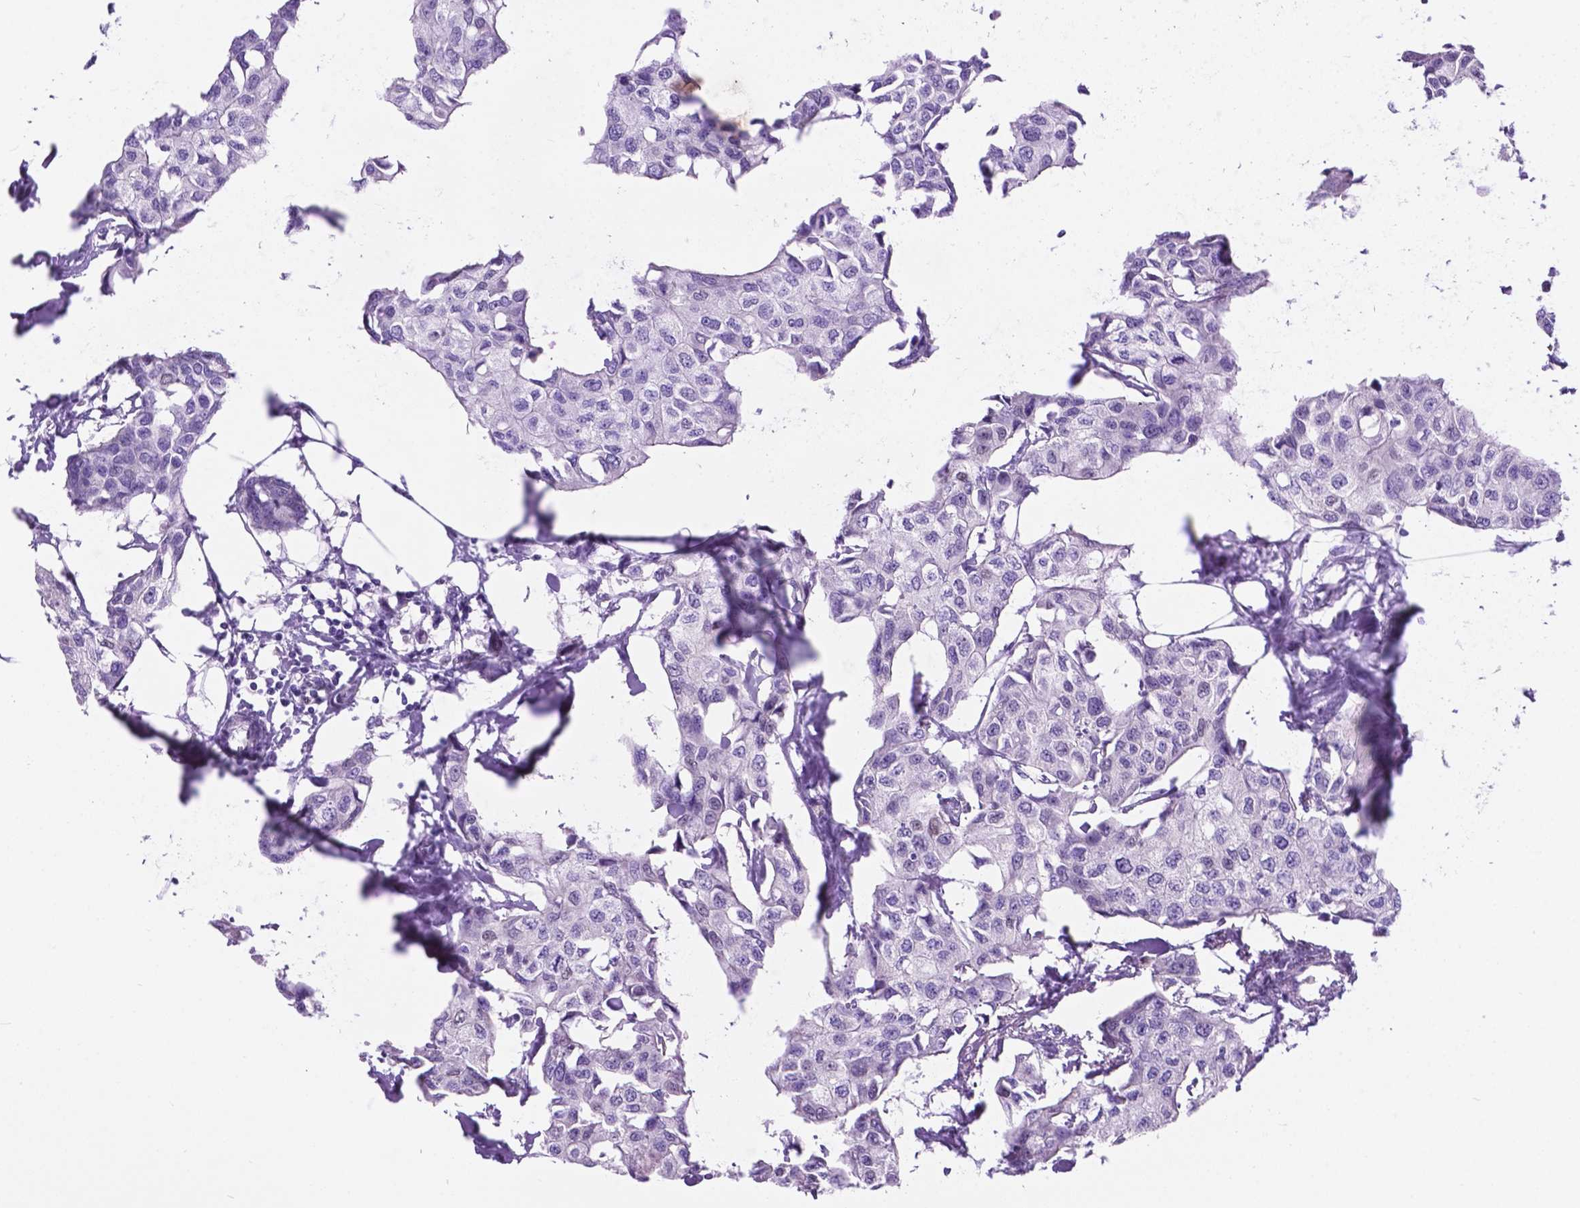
{"staining": {"intensity": "negative", "quantity": "none", "location": "none"}, "tissue": "breast cancer", "cell_type": "Tumor cells", "image_type": "cancer", "snomed": [{"axis": "morphology", "description": "Duct carcinoma"}, {"axis": "topography", "description": "Breast"}], "caption": "This is an IHC micrograph of breast cancer. There is no positivity in tumor cells.", "gene": "TMEM210", "patient": {"sex": "female", "age": 80}}